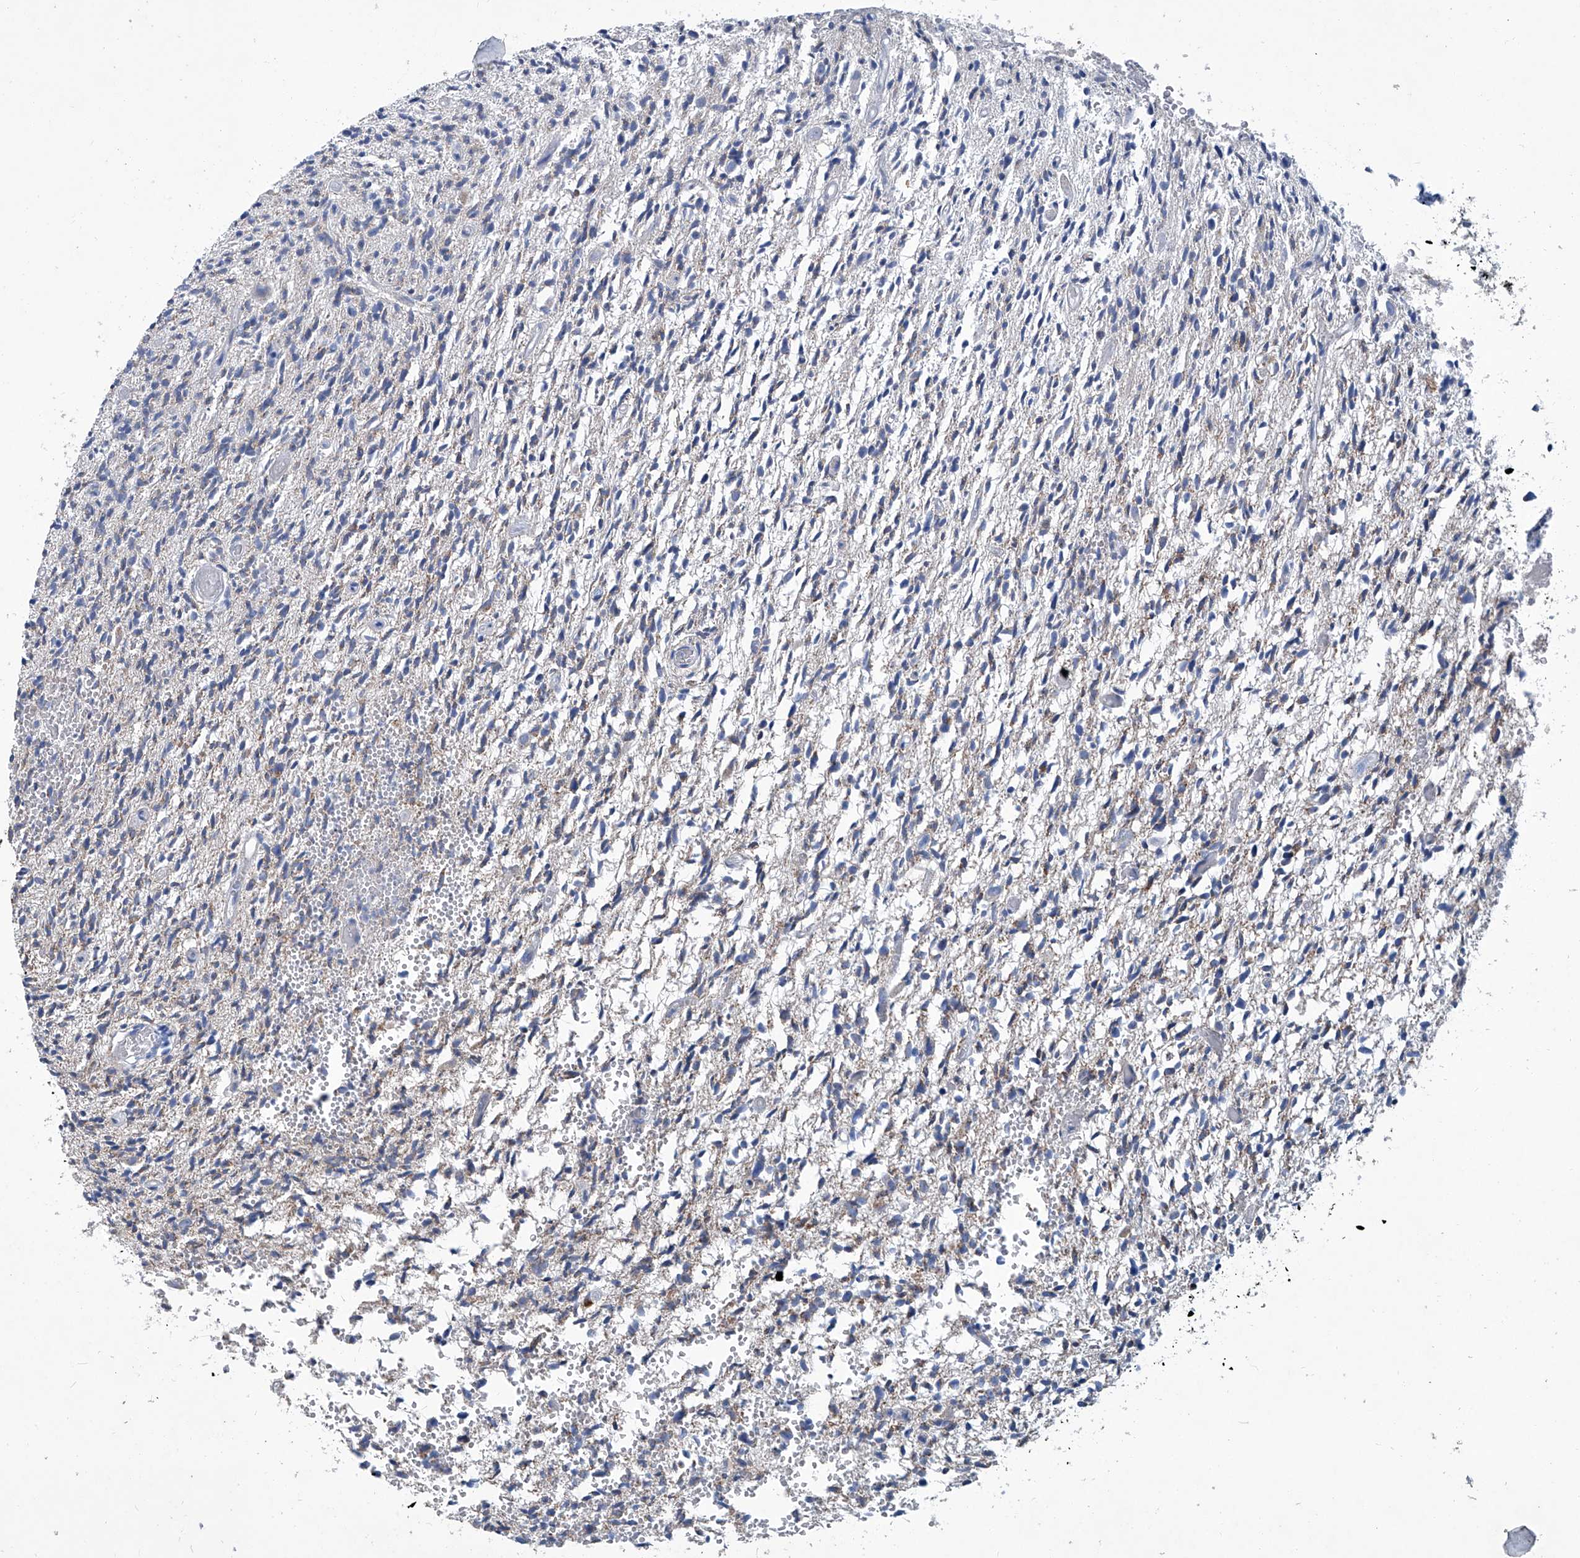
{"staining": {"intensity": "weak", "quantity": "25%-75%", "location": "cytoplasmic/membranous"}, "tissue": "glioma", "cell_type": "Tumor cells", "image_type": "cancer", "snomed": [{"axis": "morphology", "description": "Glioma, malignant, High grade"}, {"axis": "topography", "description": "Brain"}], "caption": "A histopathology image showing weak cytoplasmic/membranous staining in approximately 25%-75% of tumor cells in malignant high-grade glioma, as visualized by brown immunohistochemical staining.", "gene": "MTARC1", "patient": {"sex": "female", "age": 57}}